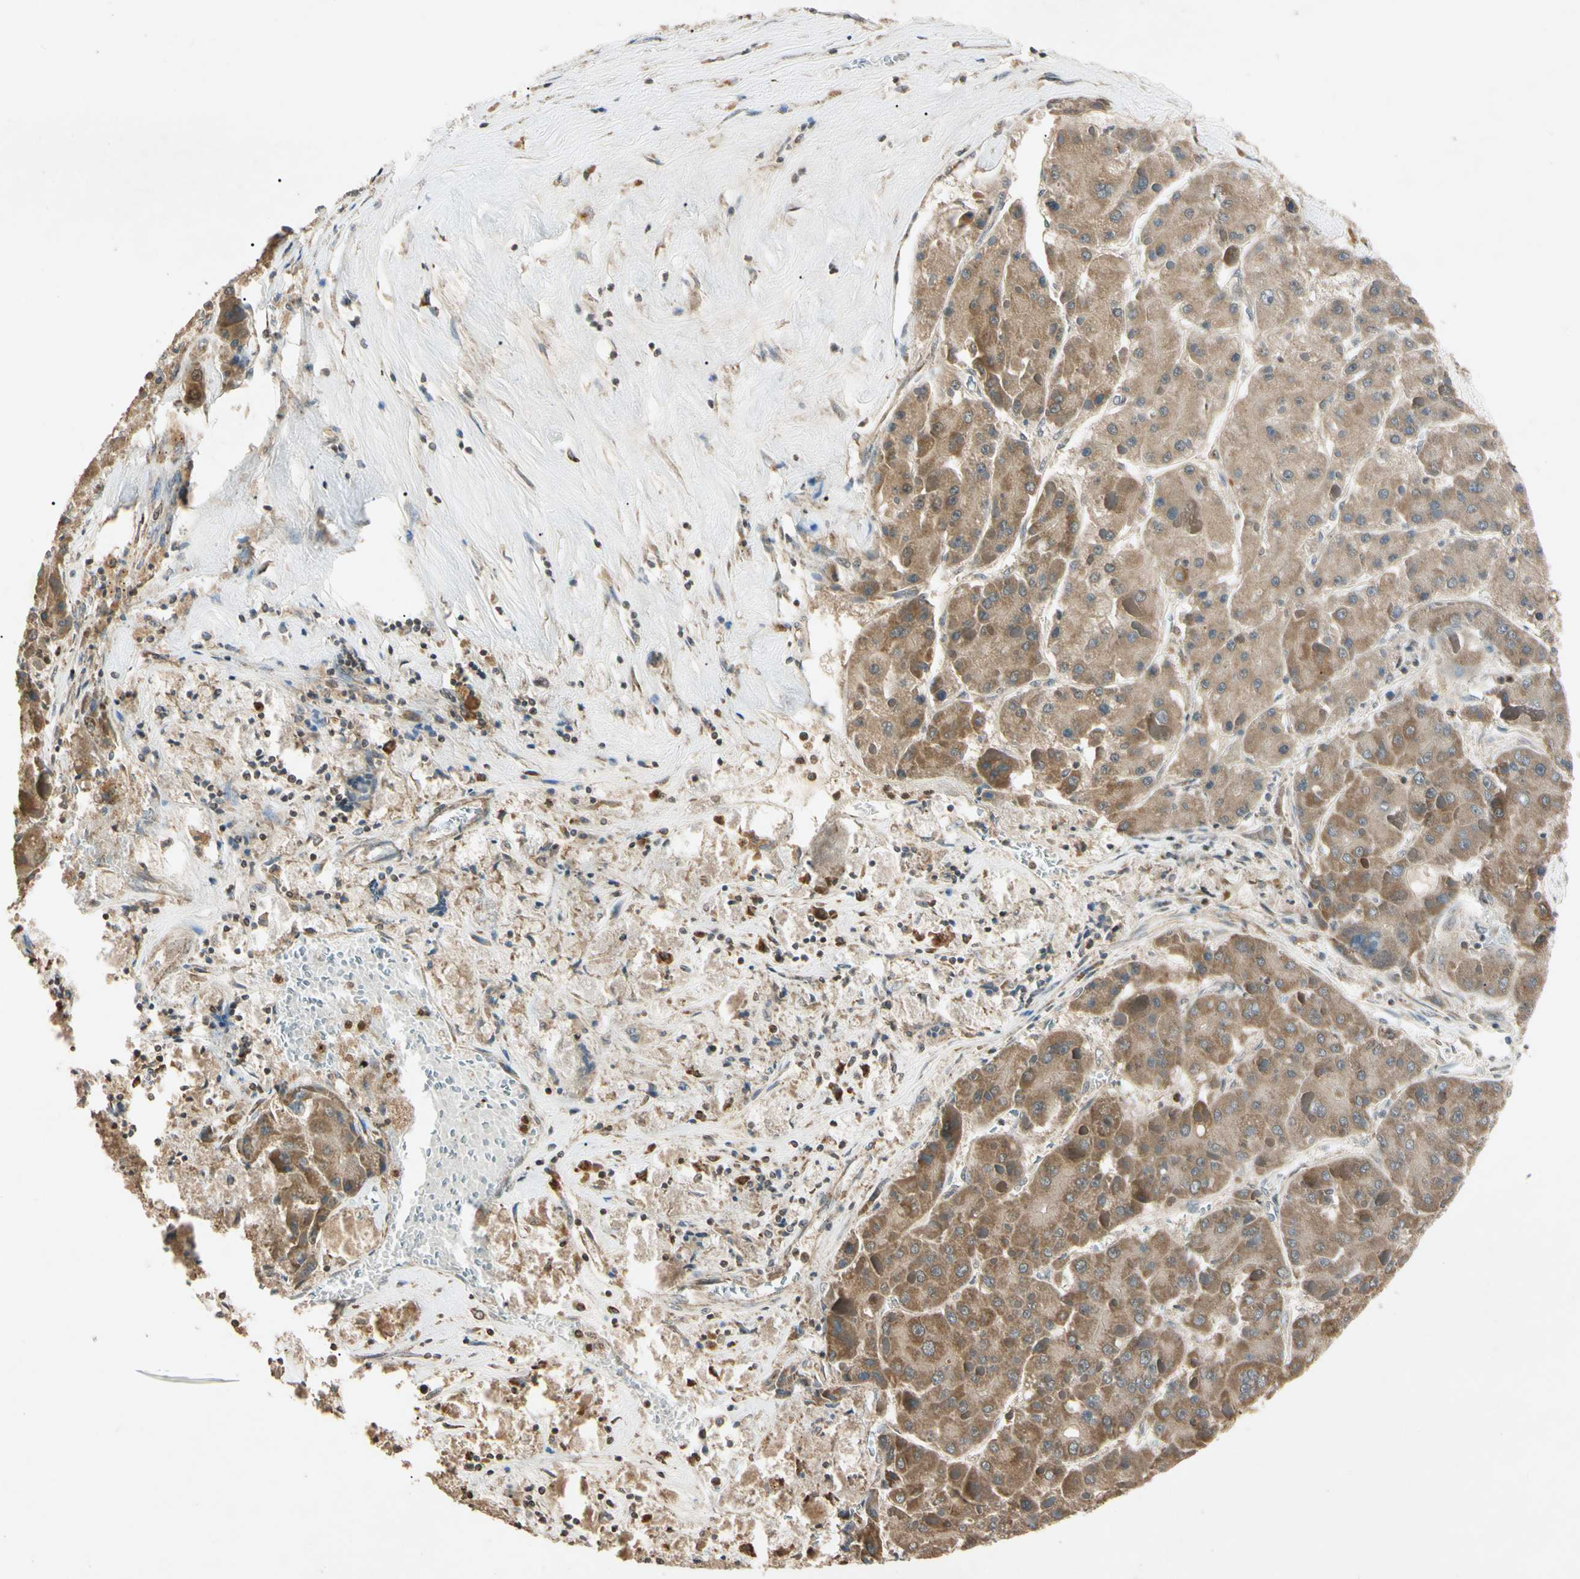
{"staining": {"intensity": "moderate", "quantity": ">75%", "location": "cytoplasmic/membranous"}, "tissue": "liver cancer", "cell_type": "Tumor cells", "image_type": "cancer", "snomed": [{"axis": "morphology", "description": "Carcinoma, Hepatocellular, NOS"}, {"axis": "topography", "description": "Liver"}], "caption": "Immunohistochemistry (IHC) micrograph of human hepatocellular carcinoma (liver) stained for a protein (brown), which reveals medium levels of moderate cytoplasmic/membranous expression in about >75% of tumor cells.", "gene": "PRDX5", "patient": {"sex": "female", "age": 73}}